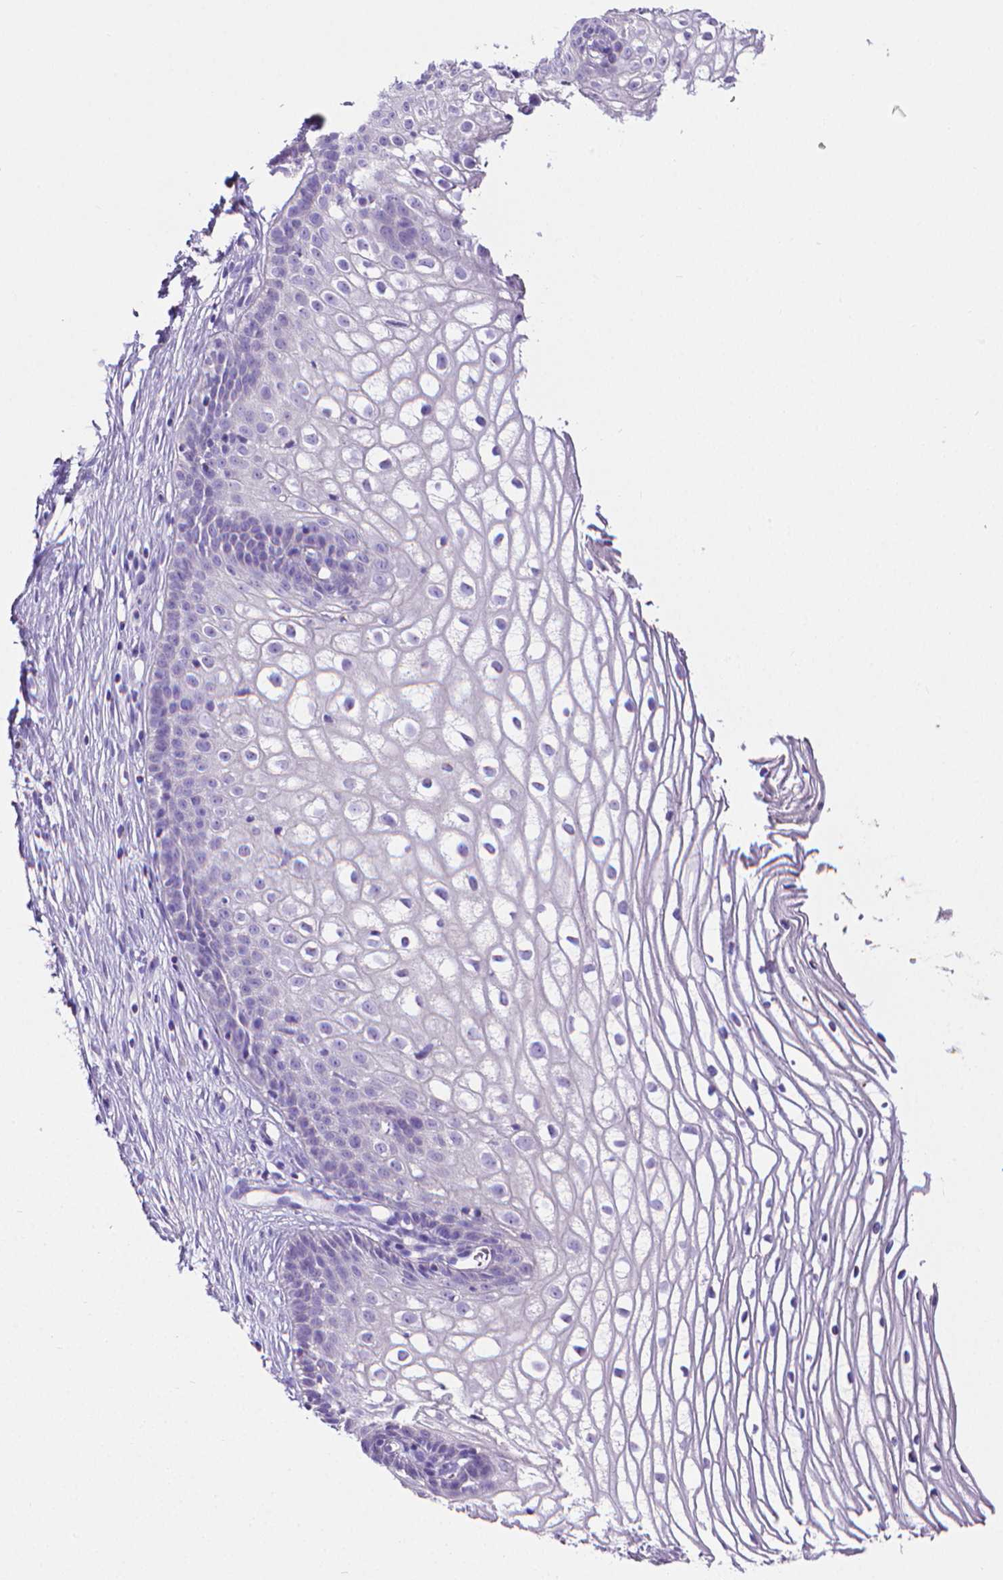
{"staining": {"intensity": "negative", "quantity": "none", "location": "none"}, "tissue": "cervix", "cell_type": "Glandular cells", "image_type": "normal", "snomed": [{"axis": "morphology", "description": "Normal tissue, NOS"}, {"axis": "topography", "description": "Cervix"}], "caption": "Histopathology image shows no significant protein positivity in glandular cells of unremarkable cervix. The staining was performed using DAB to visualize the protein expression in brown, while the nuclei were stained in blue with hematoxylin (Magnification: 20x).", "gene": "MMP9", "patient": {"sex": "female", "age": 40}}